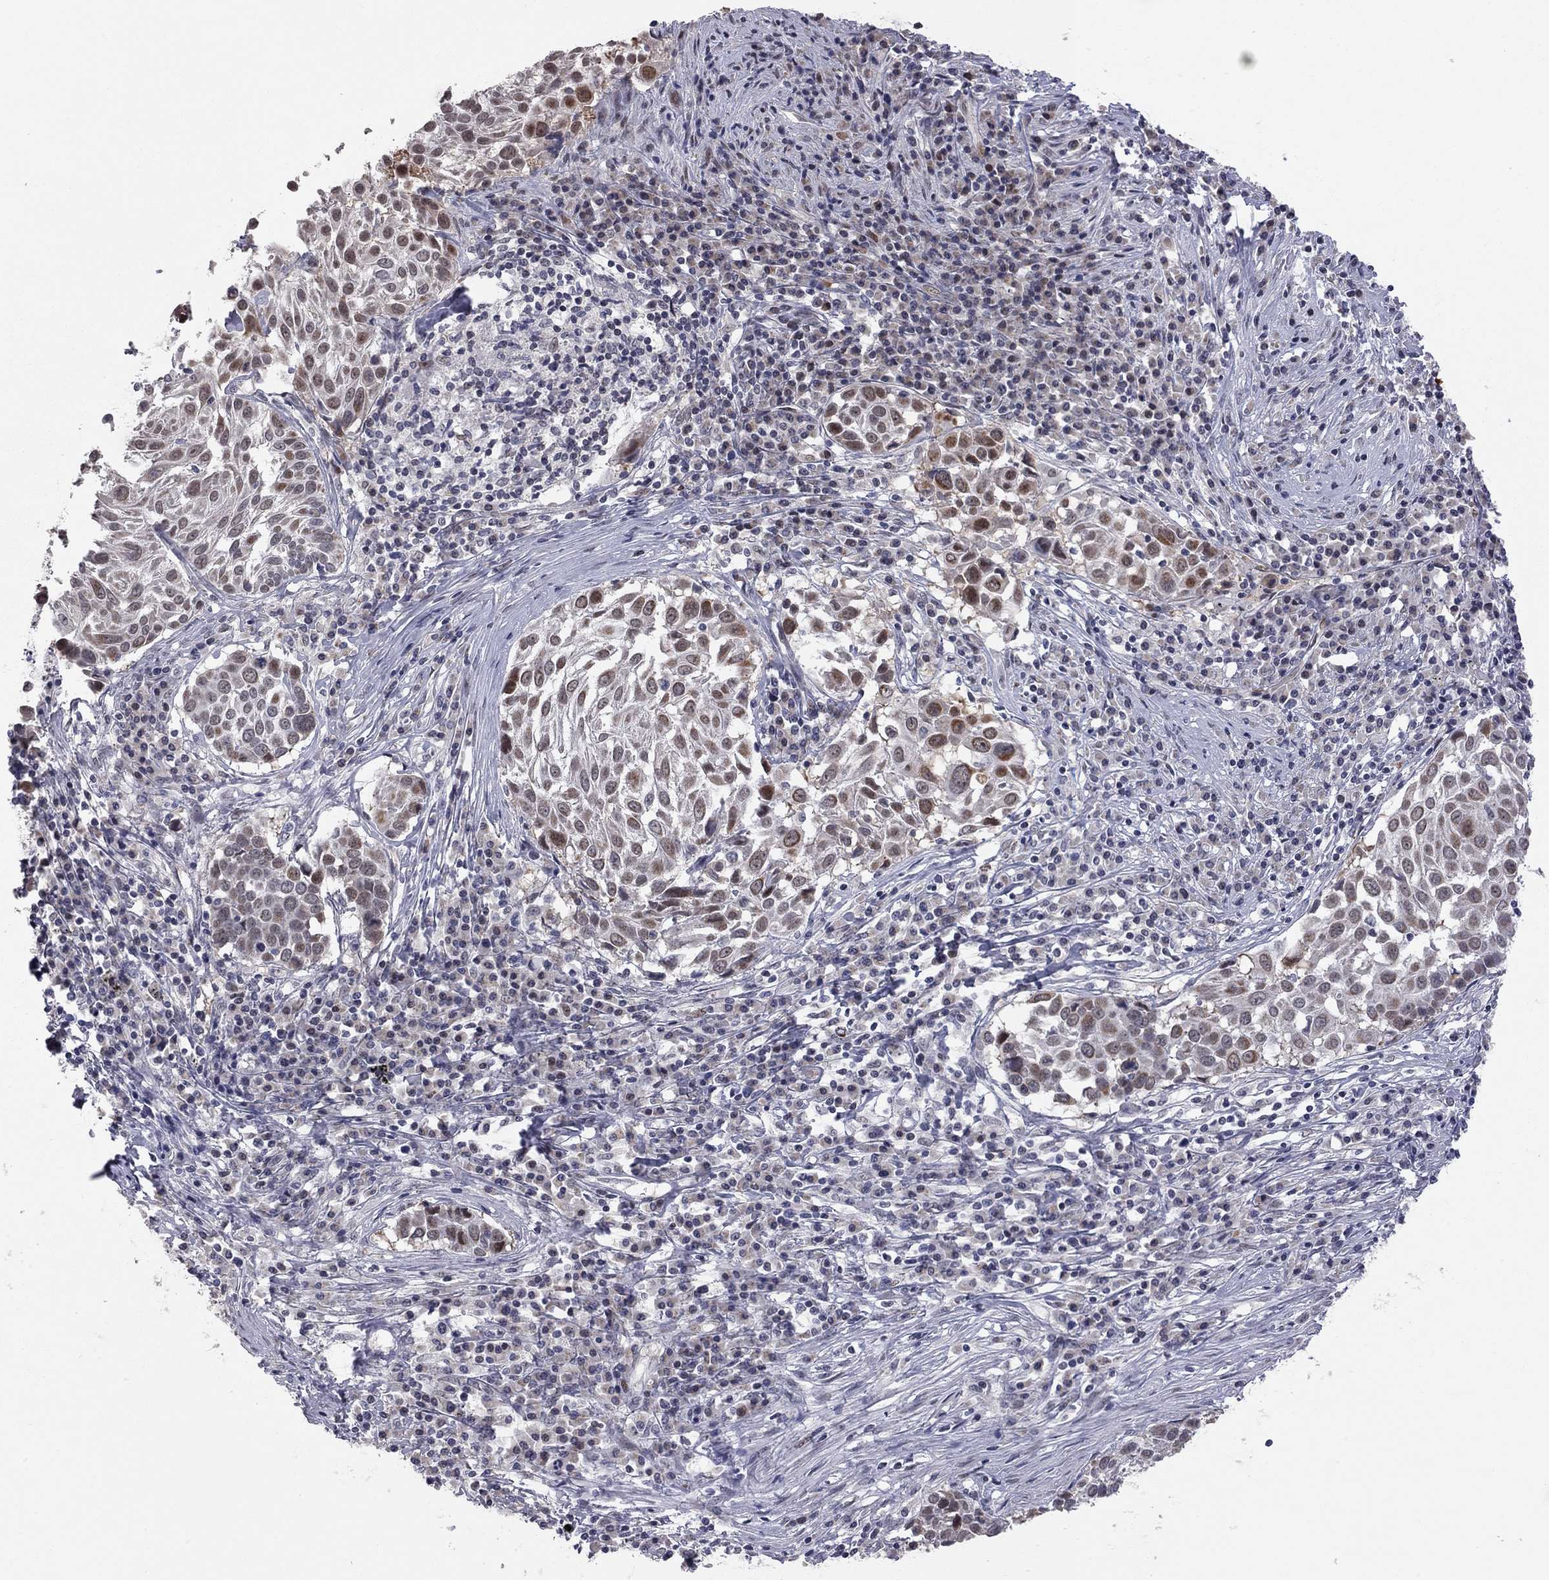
{"staining": {"intensity": "moderate", "quantity": ">75%", "location": "cytoplasmic/membranous"}, "tissue": "lung cancer", "cell_type": "Tumor cells", "image_type": "cancer", "snomed": [{"axis": "morphology", "description": "Squamous cell carcinoma, NOS"}, {"axis": "topography", "description": "Lung"}], "caption": "Immunohistochemistry micrograph of neoplastic tissue: lung cancer (squamous cell carcinoma) stained using immunohistochemistry (IHC) reveals medium levels of moderate protein expression localized specifically in the cytoplasmic/membranous of tumor cells, appearing as a cytoplasmic/membranous brown color.", "gene": "MC3R", "patient": {"sex": "male", "age": 57}}